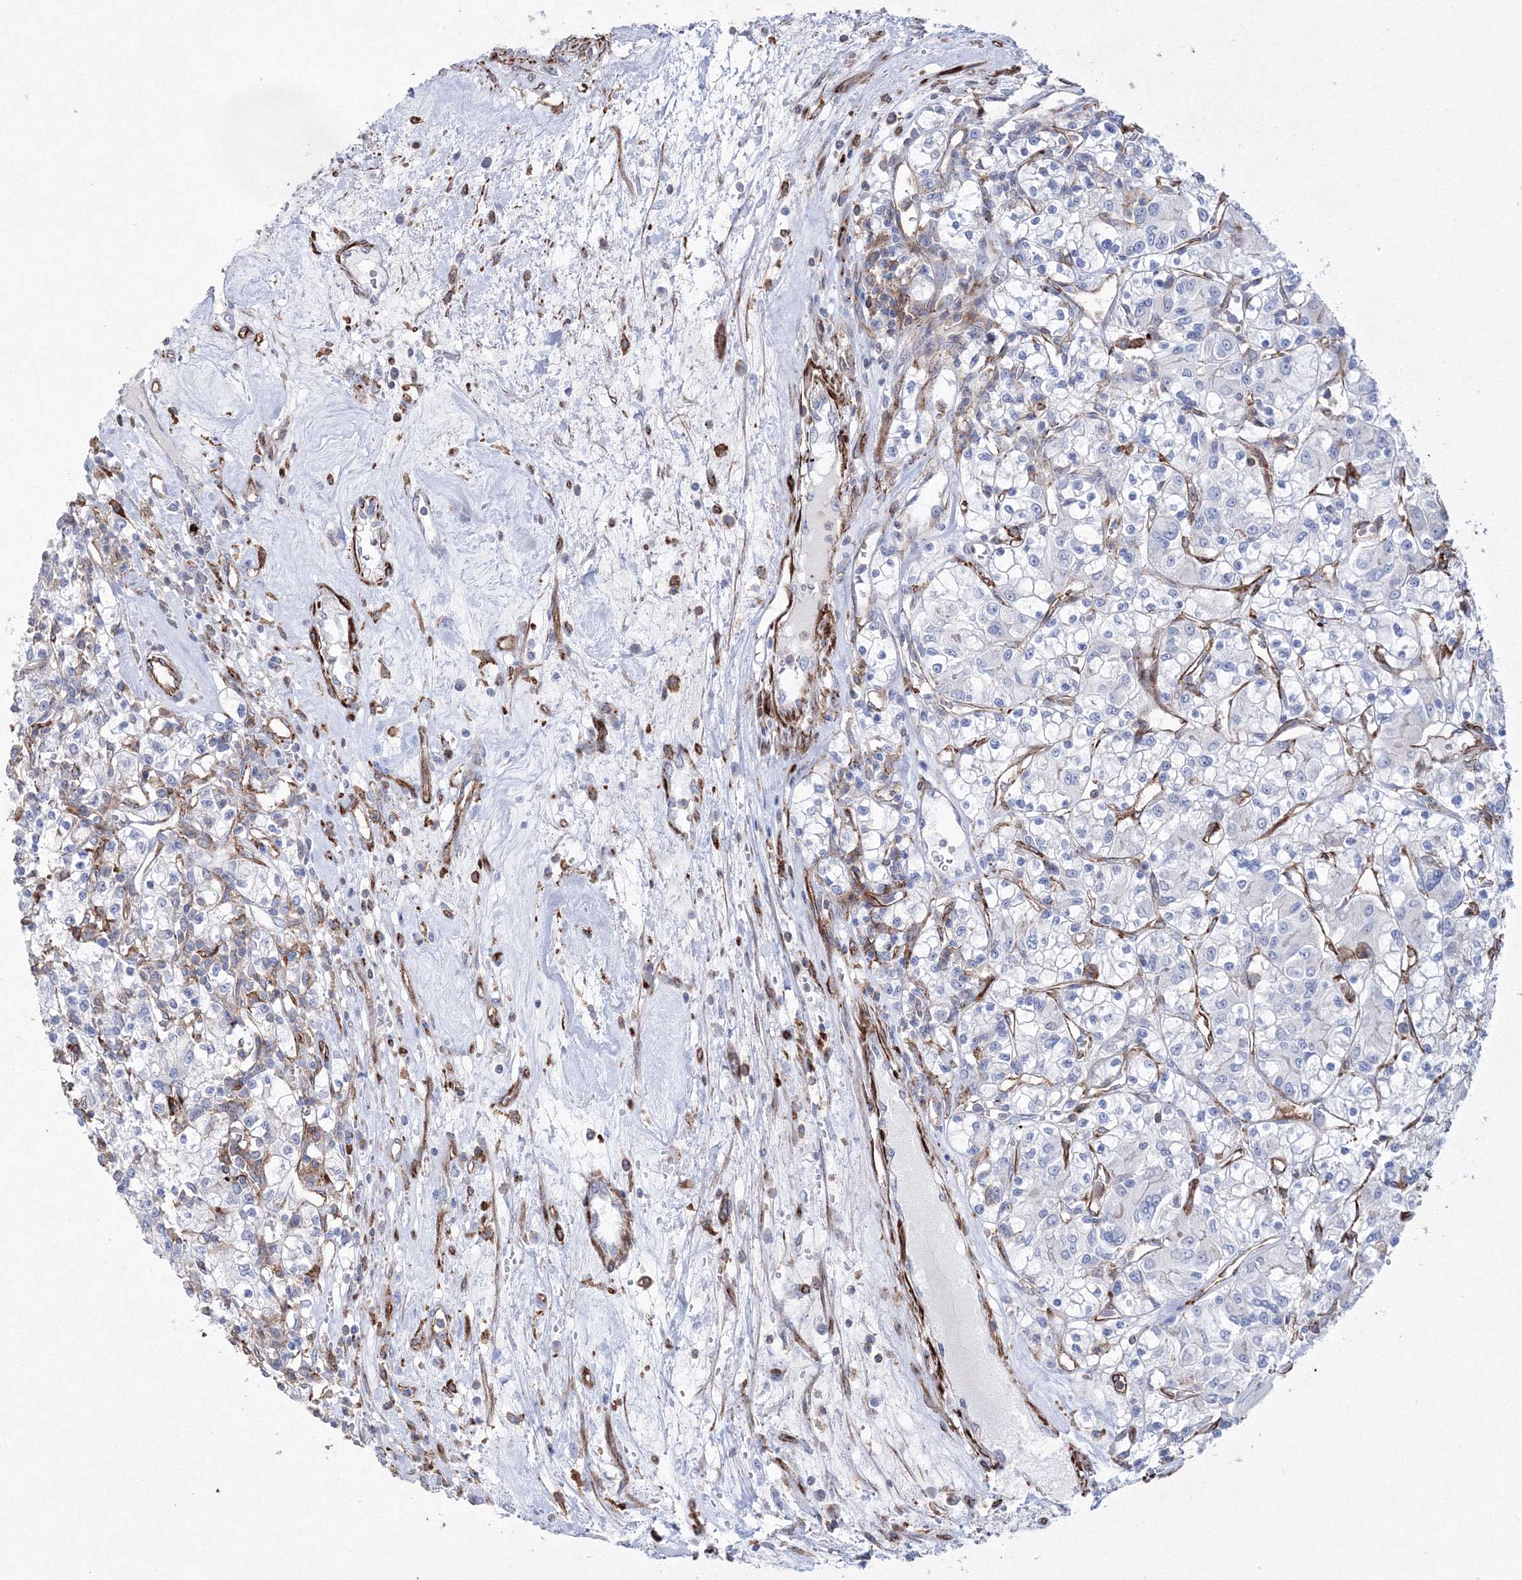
{"staining": {"intensity": "negative", "quantity": "none", "location": "none"}, "tissue": "renal cancer", "cell_type": "Tumor cells", "image_type": "cancer", "snomed": [{"axis": "morphology", "description": "Adenocarcinoma, NOS"}, {"axis": "topography", "description": "Kidney"}], "caption": "A high-resolution micrograph shows immunohistochemistry staining of renal cancer, which reveals no significant staining in tumor cells.", "gene": "GPR82", "patient": {"sex": "female", "age": 59}}